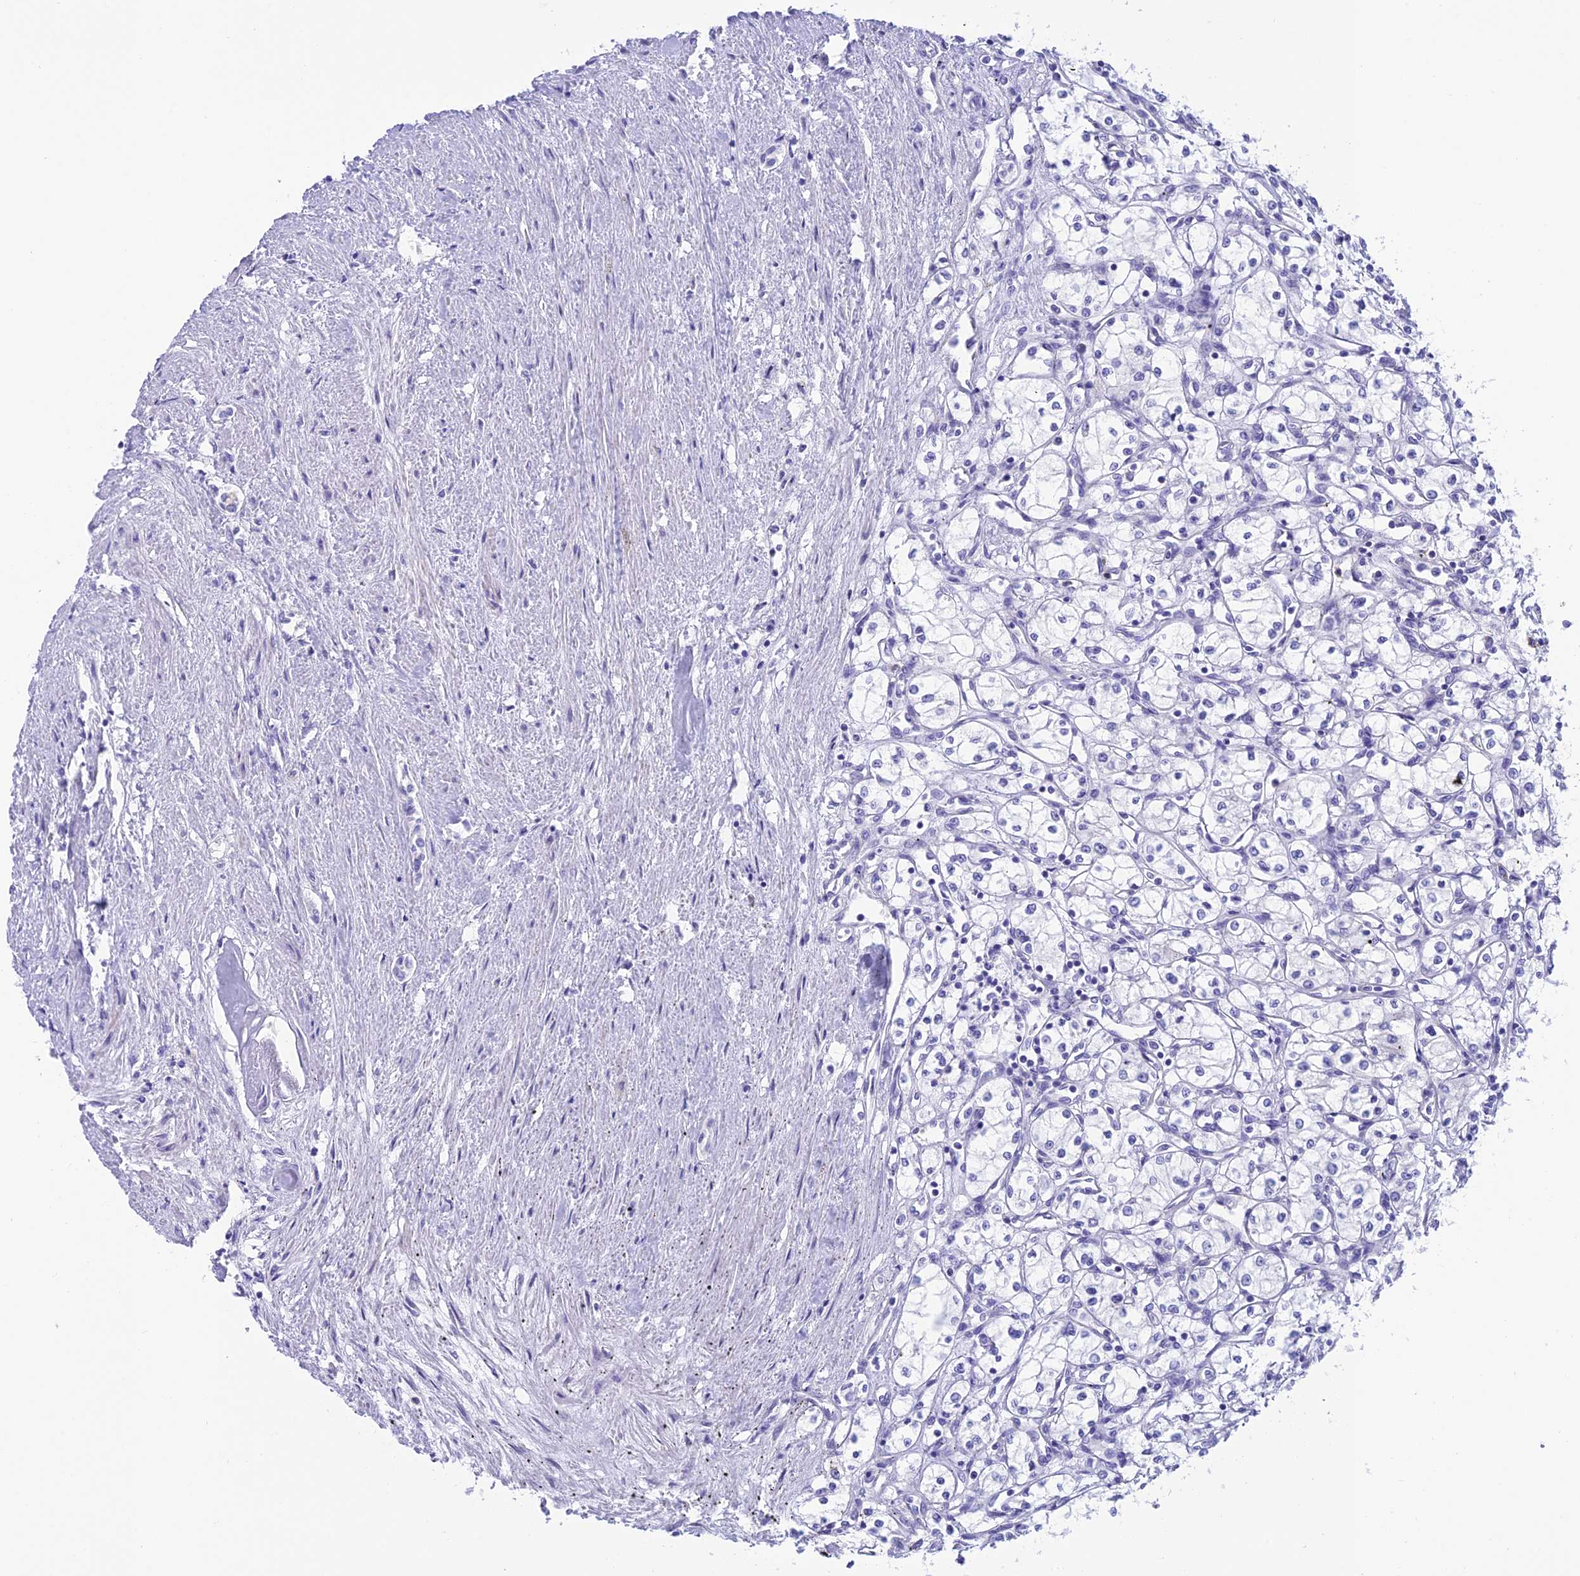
{"staining": {"intensity": "negative", "quantity": "none", "location": "none"}, "tissue": "renal cancer", "cell_type": "Tumor cells", "image_type": "cancer", "snomed": [{"axis": "morphology", "description": "Adenocarcinoma, NOS"}, {"axis": "topography", "description": "Kidney"}], "caption": "The micrograph exhibits no staining of tumor cells in renal cancer. (Brightfield microscopy of DAB IHC at high magnification).", "gene": "C17orf67", "patient": {"sex": "male", "age": 59}}